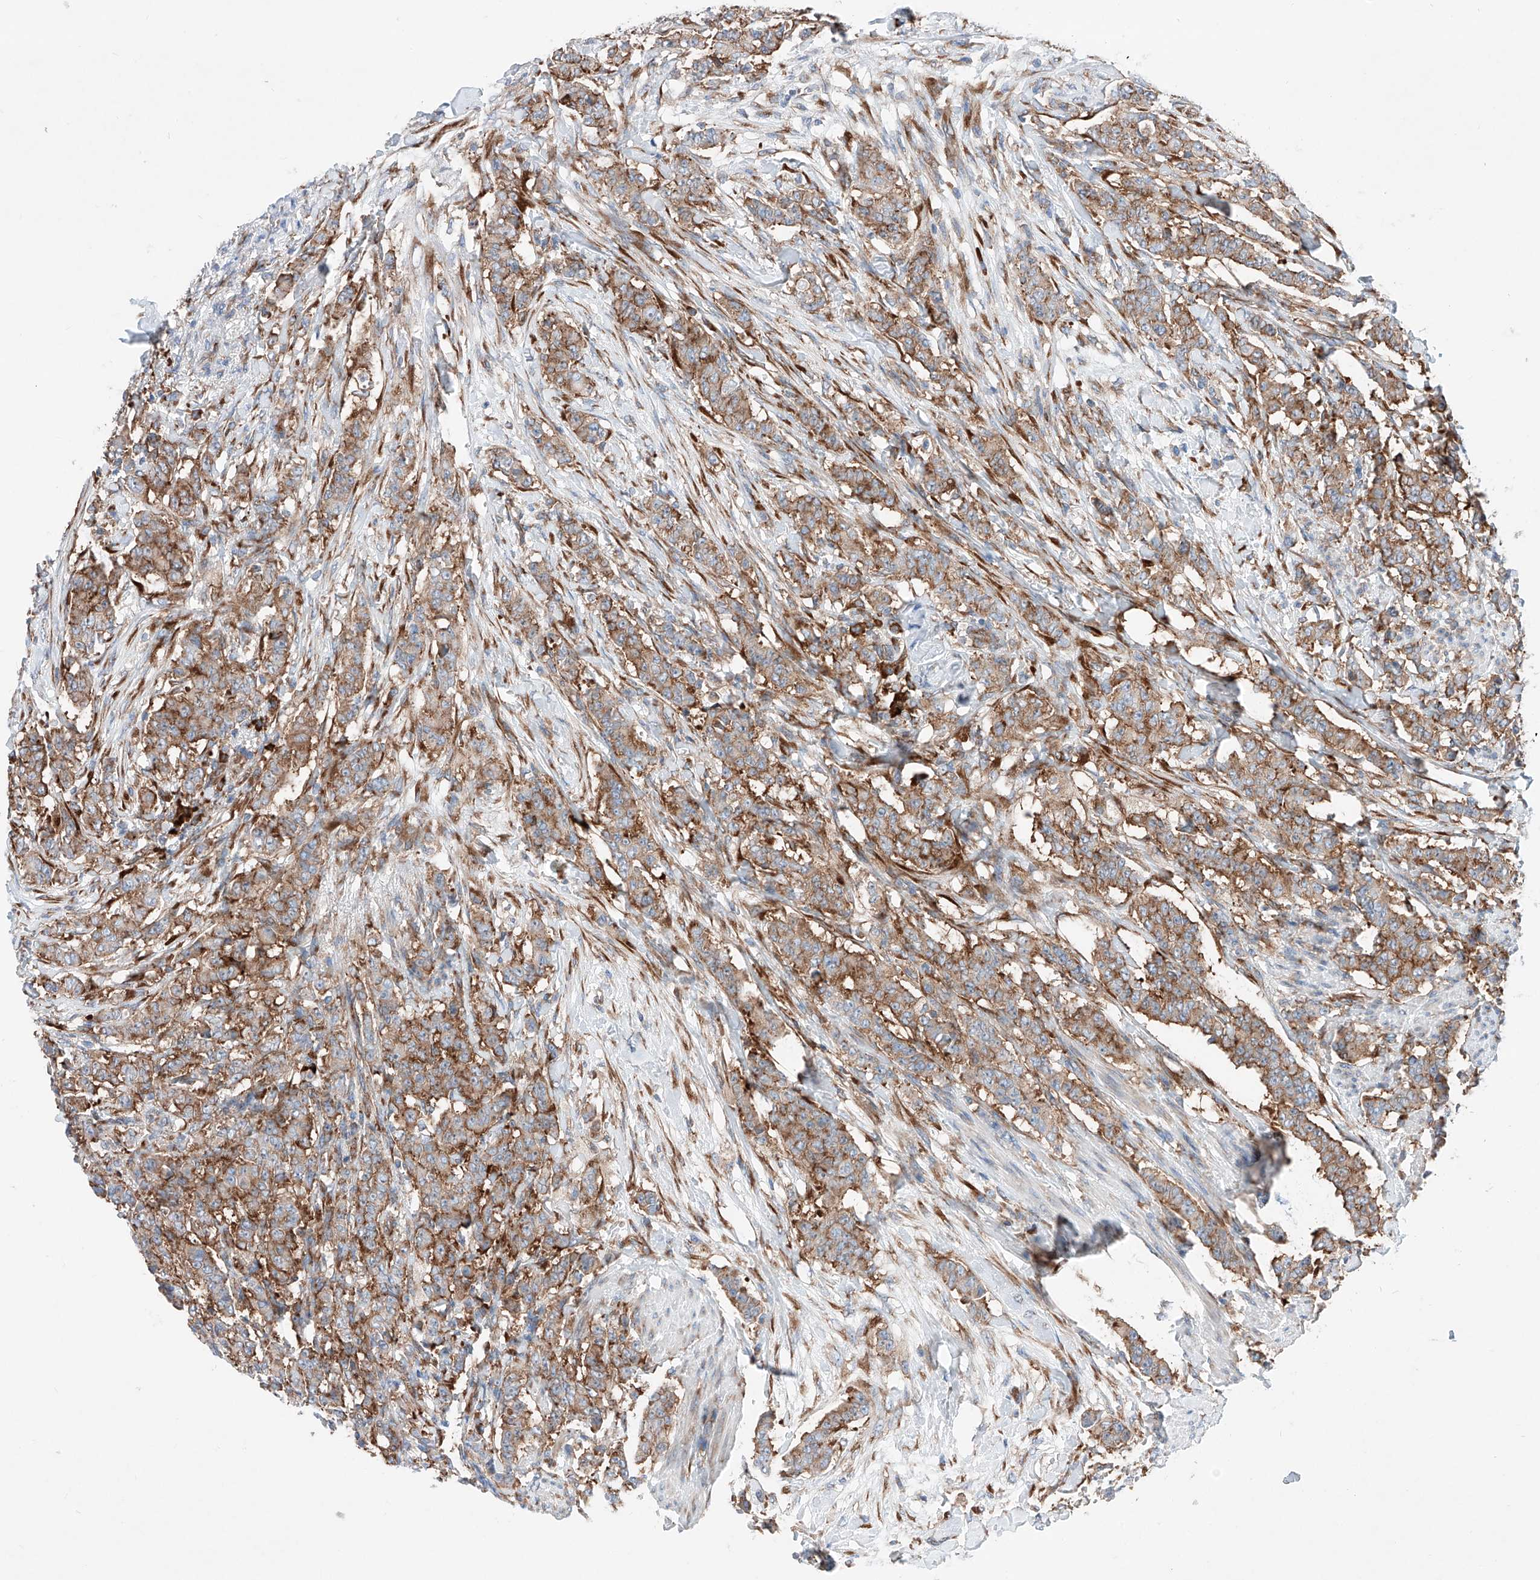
{"staining": {"intensity": "moderate", "quantity": ">75%", "location": "cytoplasmic/membranous"}, "tissue": "breast cancer", "cell_type": "Tumor cells", "image_type": "cancer", "snomed": [{"axis": "morphology", "description": "Duct carcinoma"}, {"axis": "topography", "description": "Breast"}], "caption": "High-magnification brightfield microscopy of breast intraductal carcinoma stained with DAB (3,3'-diaminobenzidine) (brown) and counterstained with hematoxylin (blue). tumor cells exhibit moderate cytoplasmic/membranous expression is present in about>75% of cells.", "gene": "CRELD1", "patient": {"sex": "female", "age": 40}}